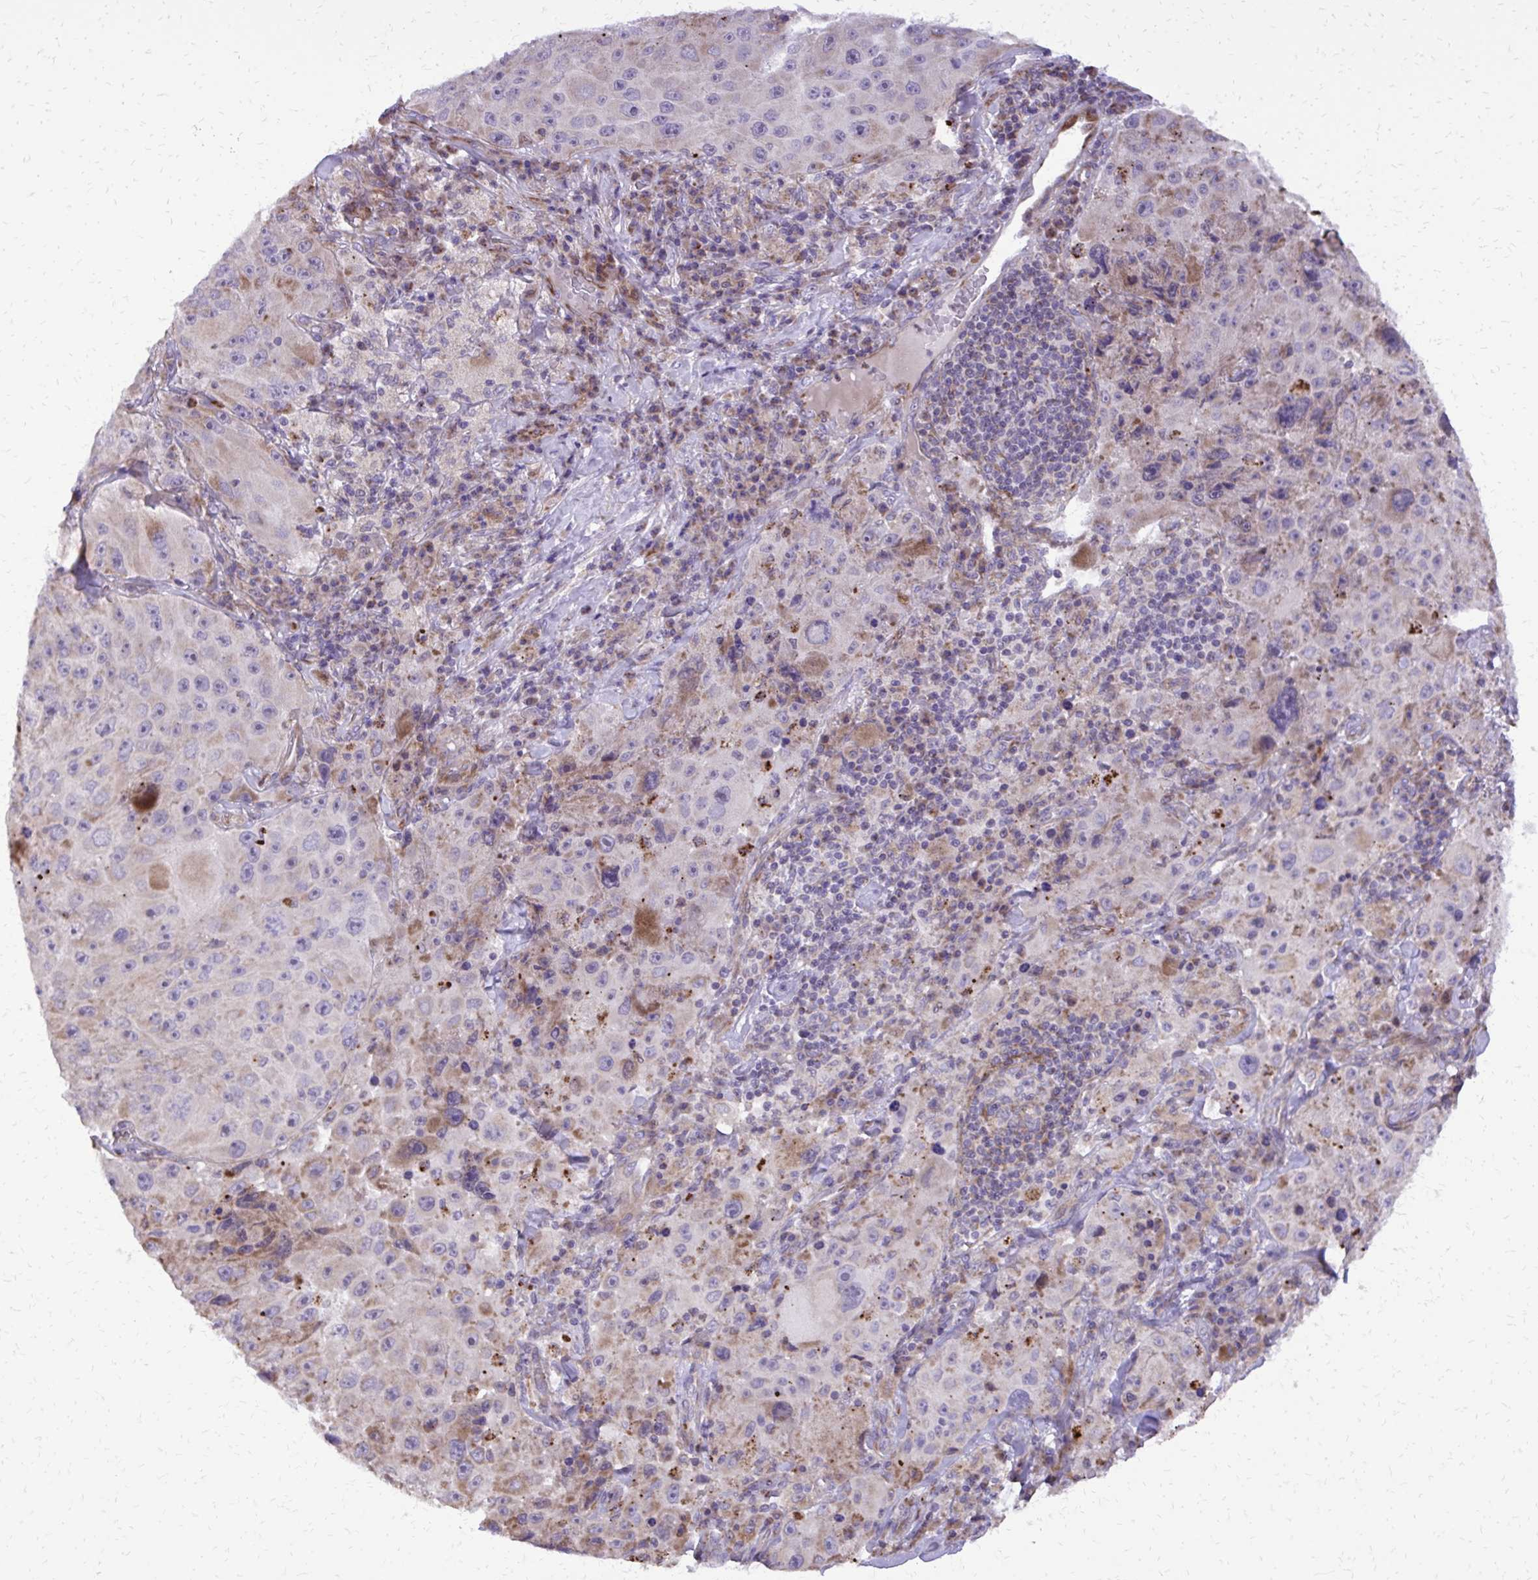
{"staining": {"intensity": "weak", "quantity": "<25%", "location": "cytoplasmic/membranous"}, "tissue": "melanoma", "cell_type": "Tumor cells", "image_type": "cancer", "snomed": [{"axis": "morphology", "description": "Malignant melanoma, Metastatic site"}, {"axis": "topography", "description": "Lymph node"}], "caption": "DAB (3,3'-diaminobenzidine) immunohistochemical staining of human malignant melanoma (metastatic site) shows no significant staining in tumor cells.", "gene": "ABCC3", "patient": {"sex": "male", "age": 62}}